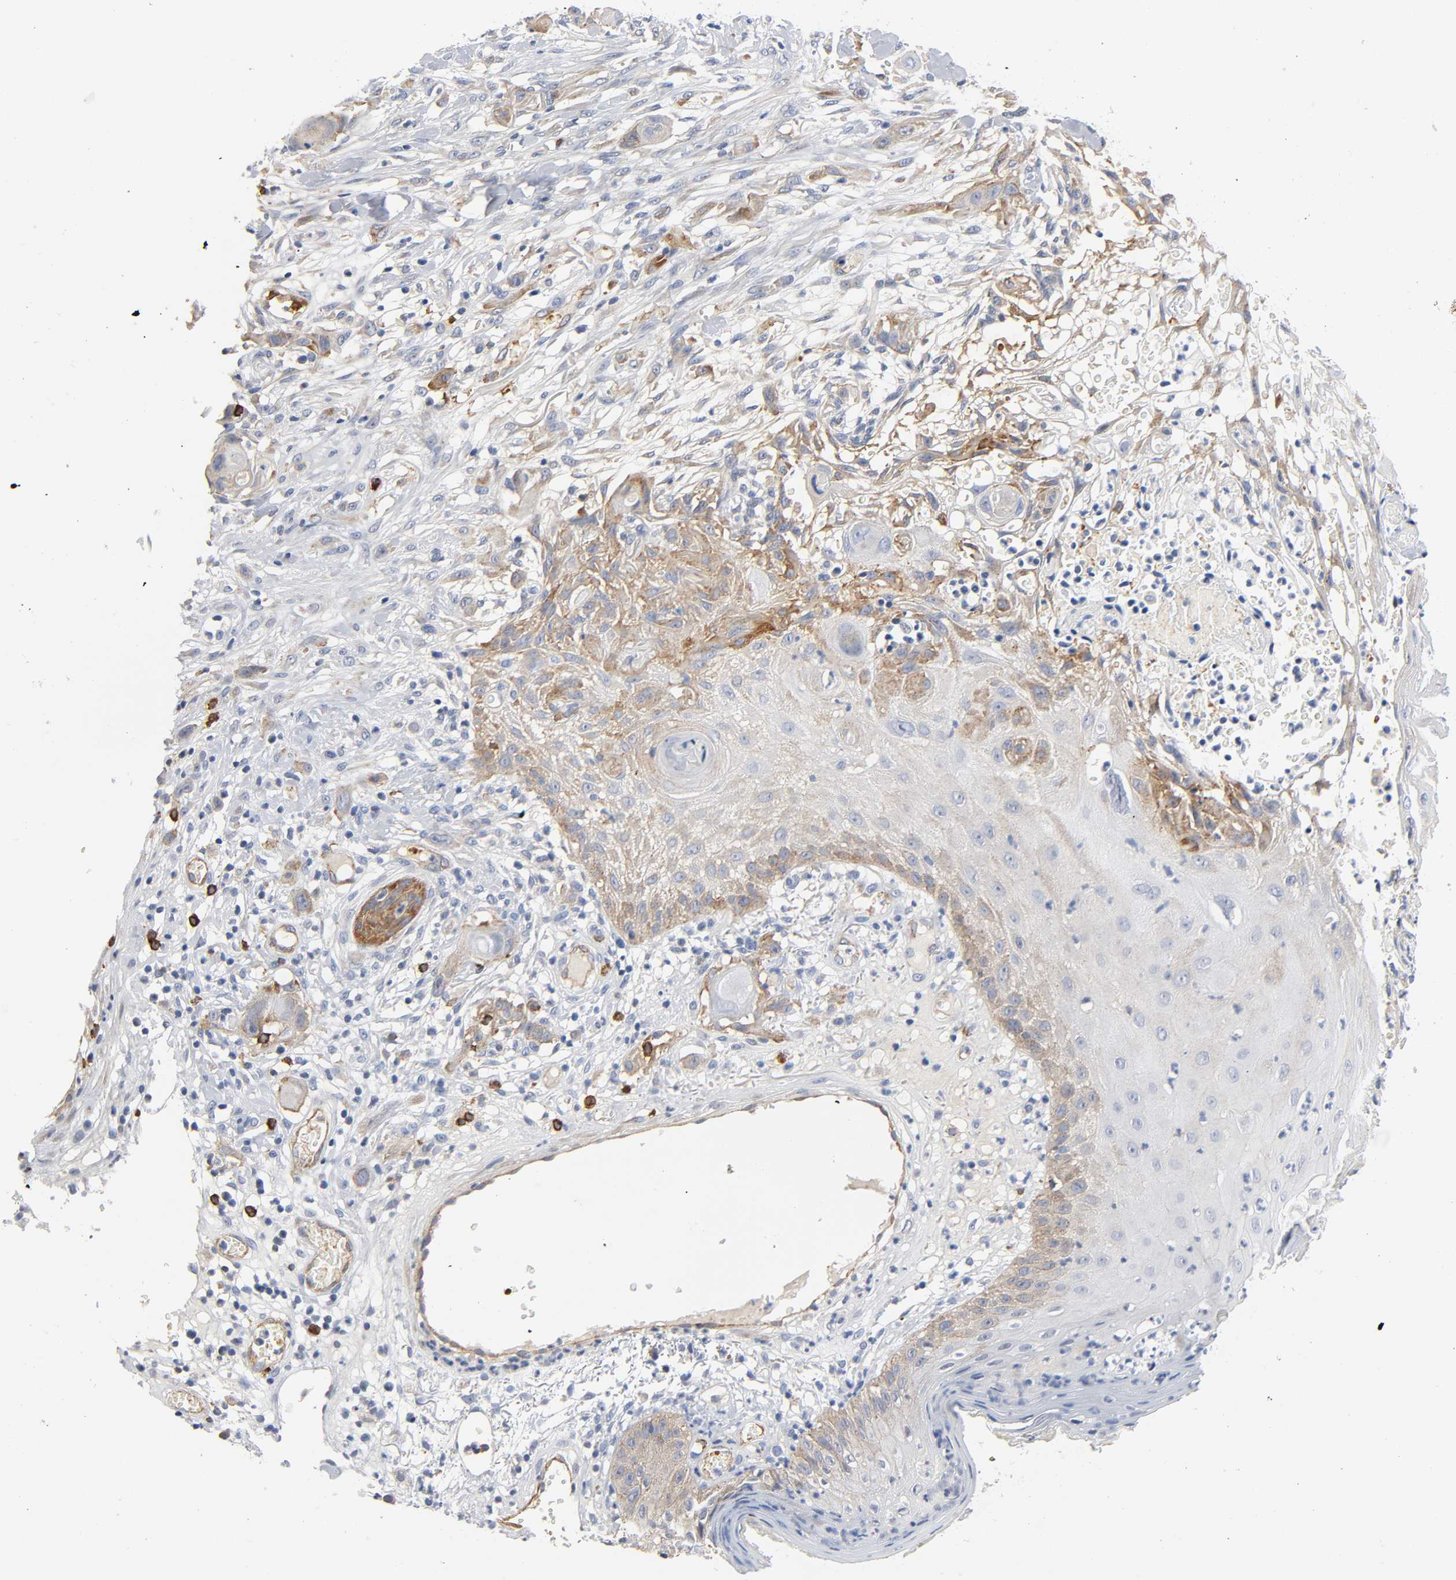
{"staining": {"intensity": "weak", "quantity": "25%-75%", "location": "cytoplasmic/membranous"}, "tissue": "skin cancer", "cell_type": "Tumor cells", "image_type": "cancer", "snomed": [{"axis": "morphology", "description": "Normal tissue, NOS"}, {"axis": "morphology", "description": "Squamous cell carcinoma, NOS"}, {"axis": "topography", "description": "Skin"}], "caption": "High-power microscopy captured an immunohistochemistry histopathology image of skin squamous cell carcinoma, revealing weak cytoplasmic/membranous staining in about 25%-75% of tumor cells.", "gene": "CD2AP", "patient": {"sex": "female", "age": 59}}